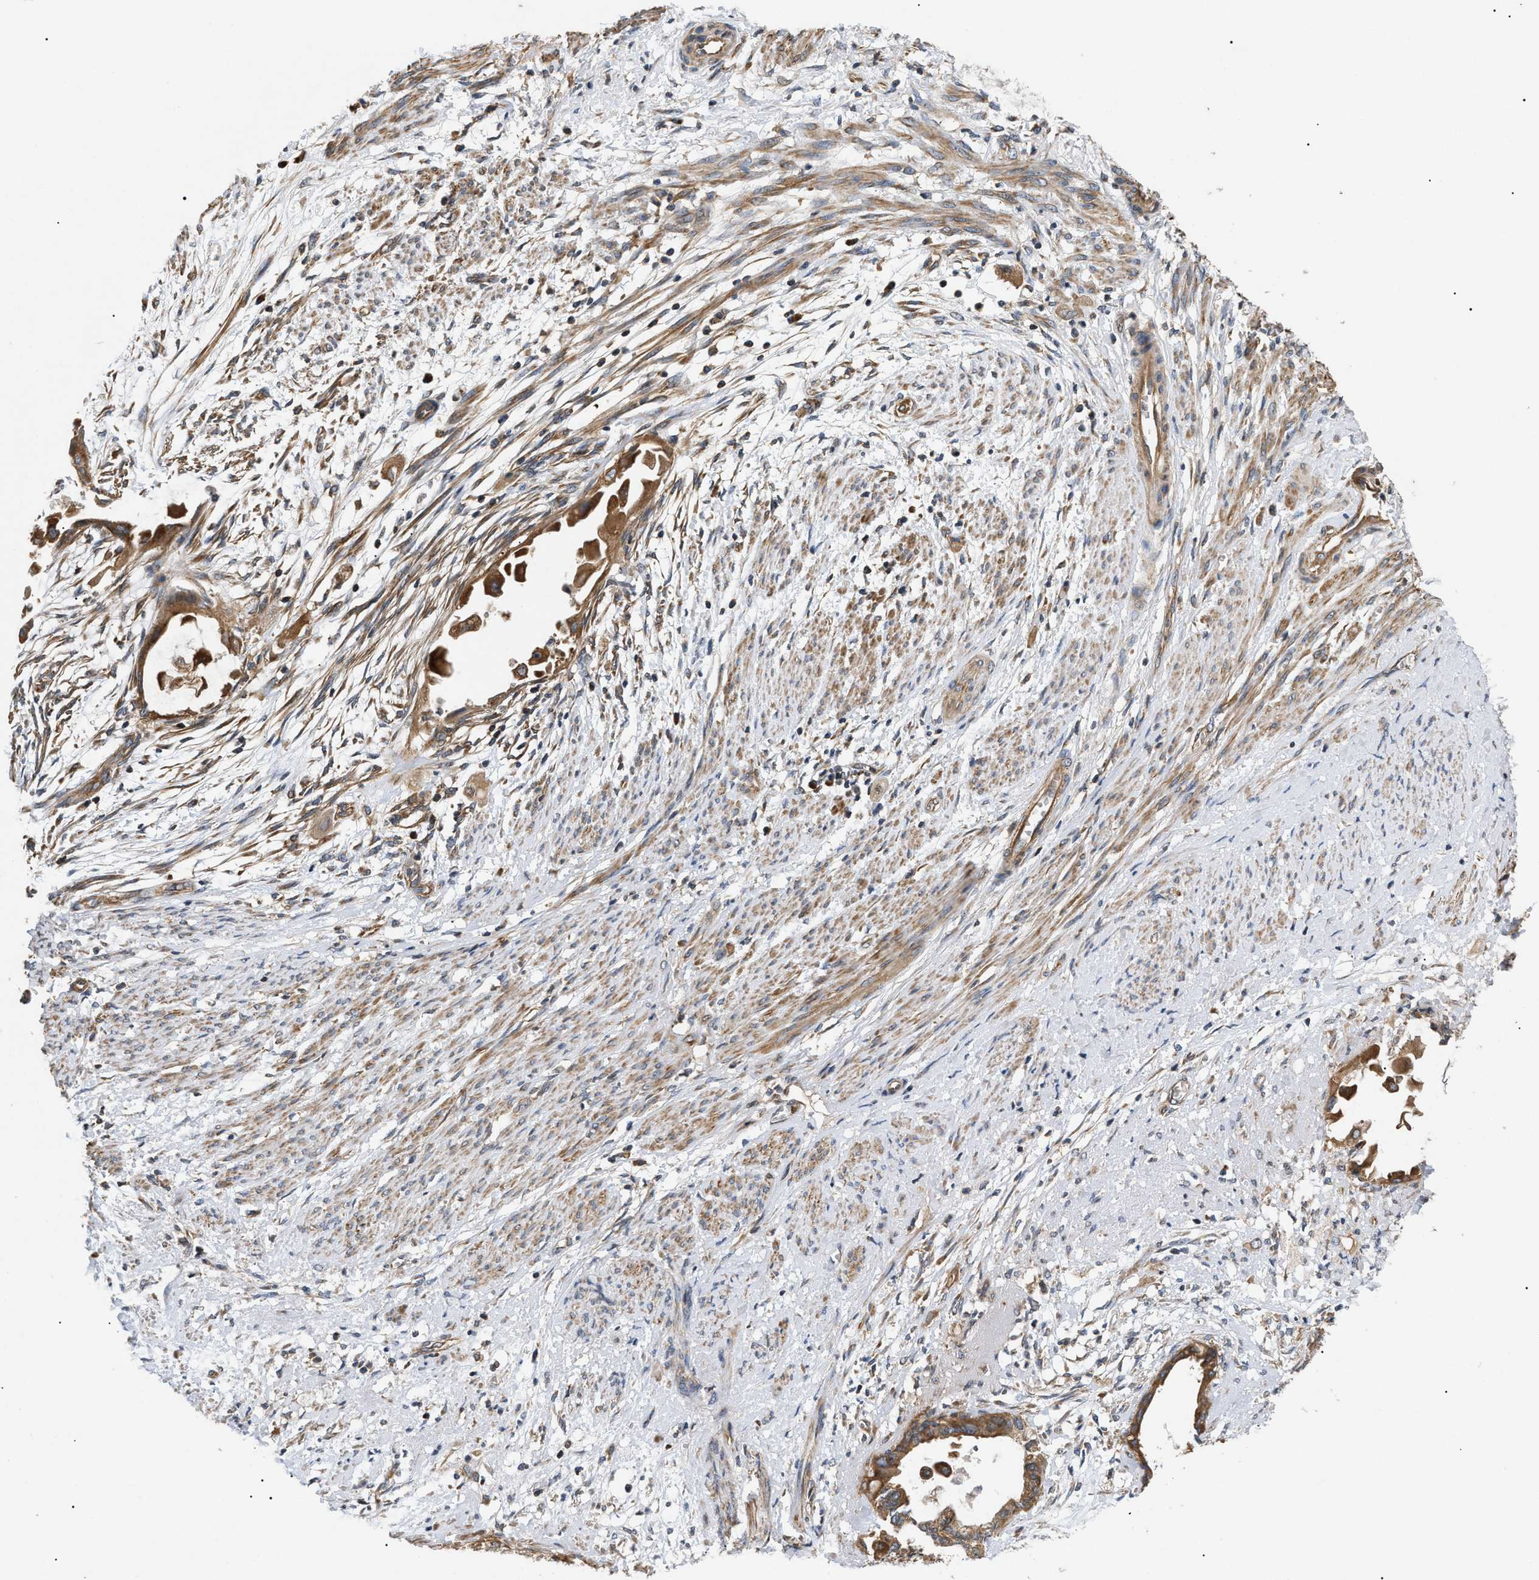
{"staining": {"intensity": "moderate", "quantity": ">75%", "location": "cytoplasmic/membranous"}, "tissue": "cervical cancer", "cell_type": "Tumor cells", "image_type": "cancer", "snomed": [{"axis": "morphology", "description": "Normal tissue, NOS"}, {"axis": "morphology", "description": "Adenocarcinoma, NOS"}, {"axis": "topography", "description": "Cervix"}, {"axis": "topography", "description": "Endometrium"}], "caption": "A high-resolution image shows IHC staining of cervical cancer, which reveals moderate cytoplasmic/membranous positivity in about >75% of tumor cells. (DAB (3,3'-diaminobenzidine) IHC with brightfield microscopy, high magnification).", "gene": "PPM1B", "patient": {"sex": "female", "age": 86}}